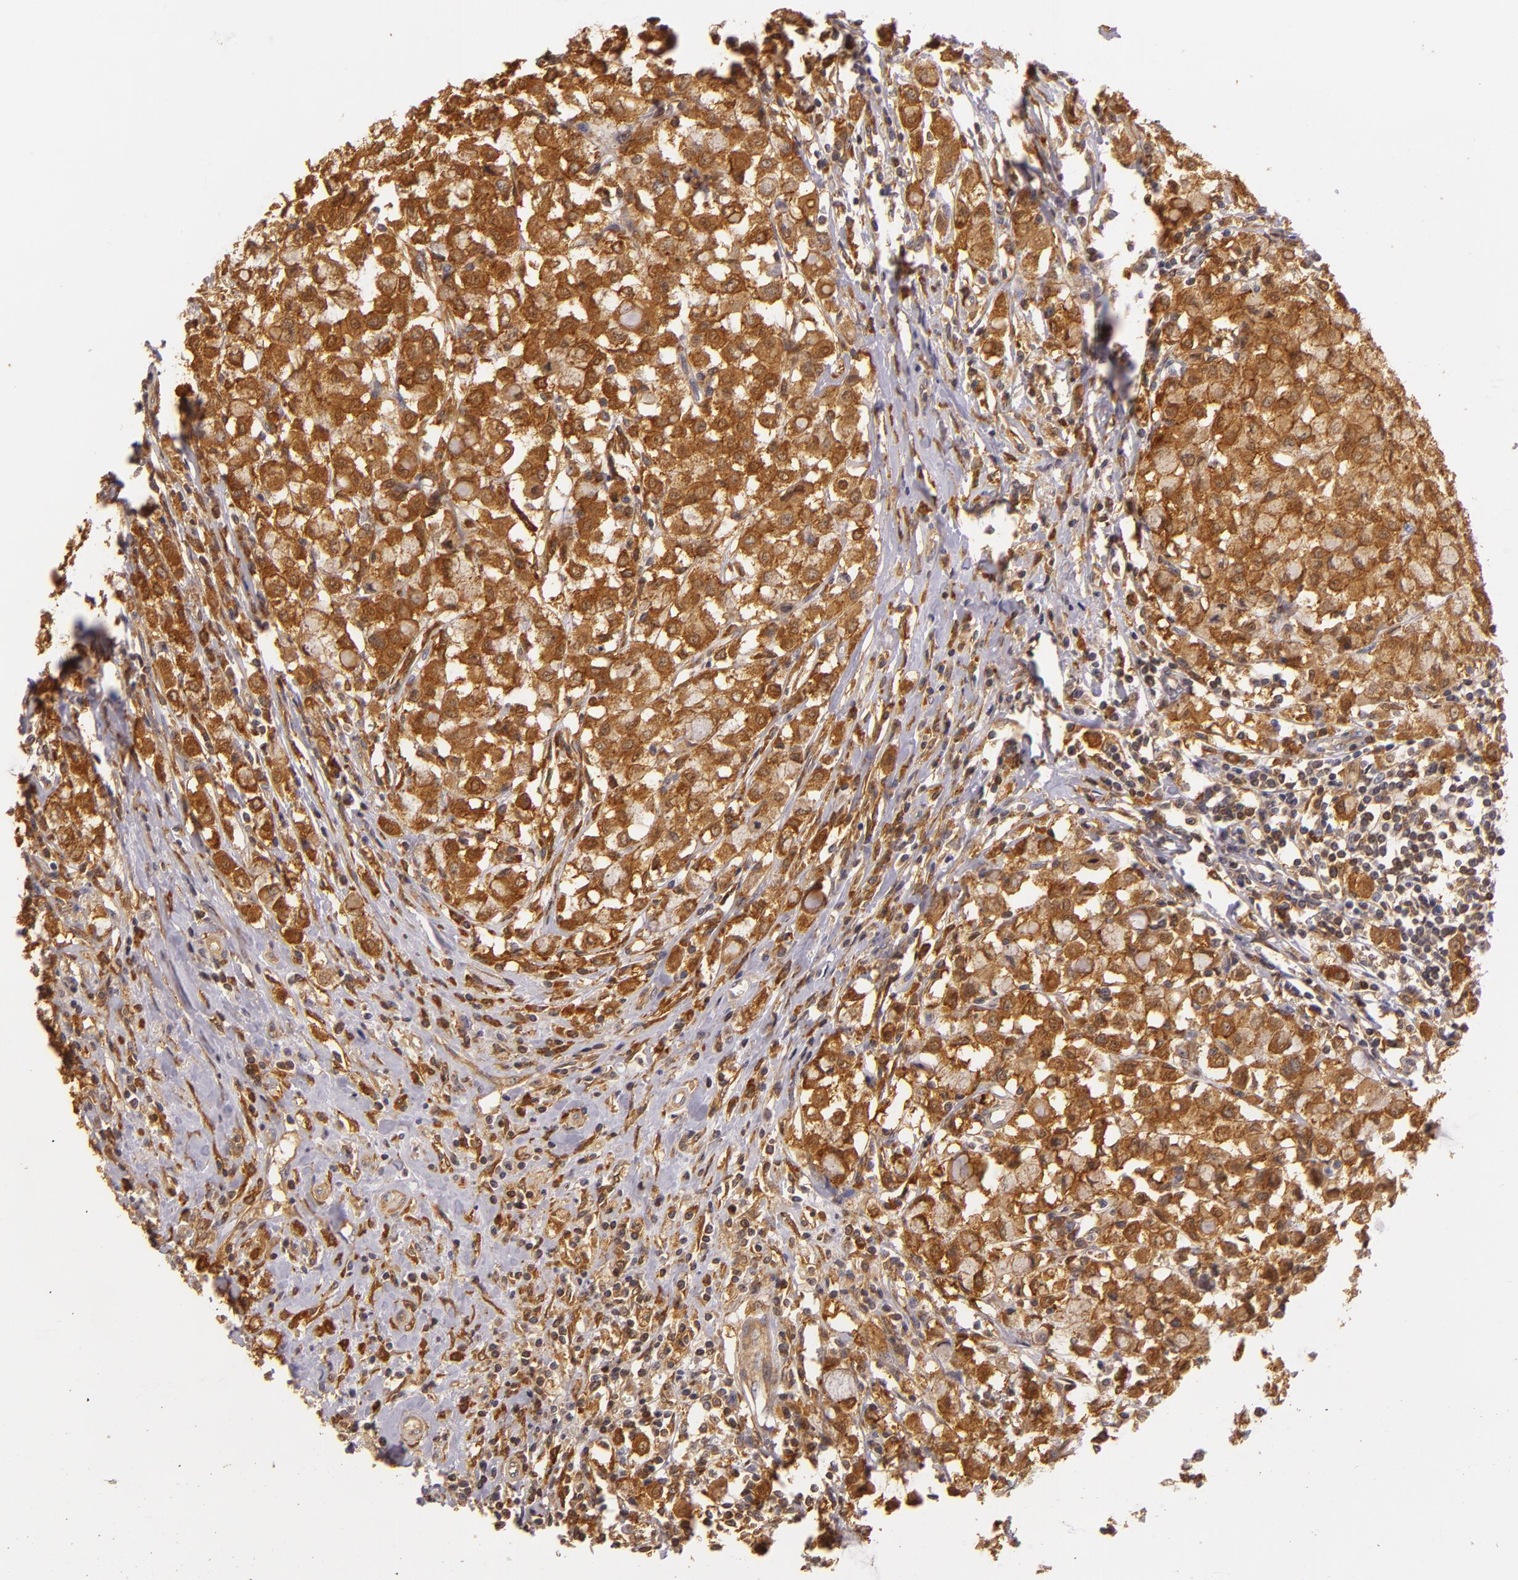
{"staining": {"intensity": "strong", "quantity": ">75%", "location": "cytoplasmic/membranous"}, "tissue": "breast cancer", "cell_type": "Tumor cells", "image_type": "cancer", "snomed": [{"axis": "morphology", "description": "Lobular carcinoma"}, {"axis": "topography", "description": "Breast"}], "caption": "Brown immunohistochemical staining in breast cancer reveals strong cytoplasmic/membranous staining in about >75% of tumor cells. (DAB = brown stain, brightfield microscopy at high magnification).", "gene": "TOM1", "patient": {"sex": "female", "age": 85}}